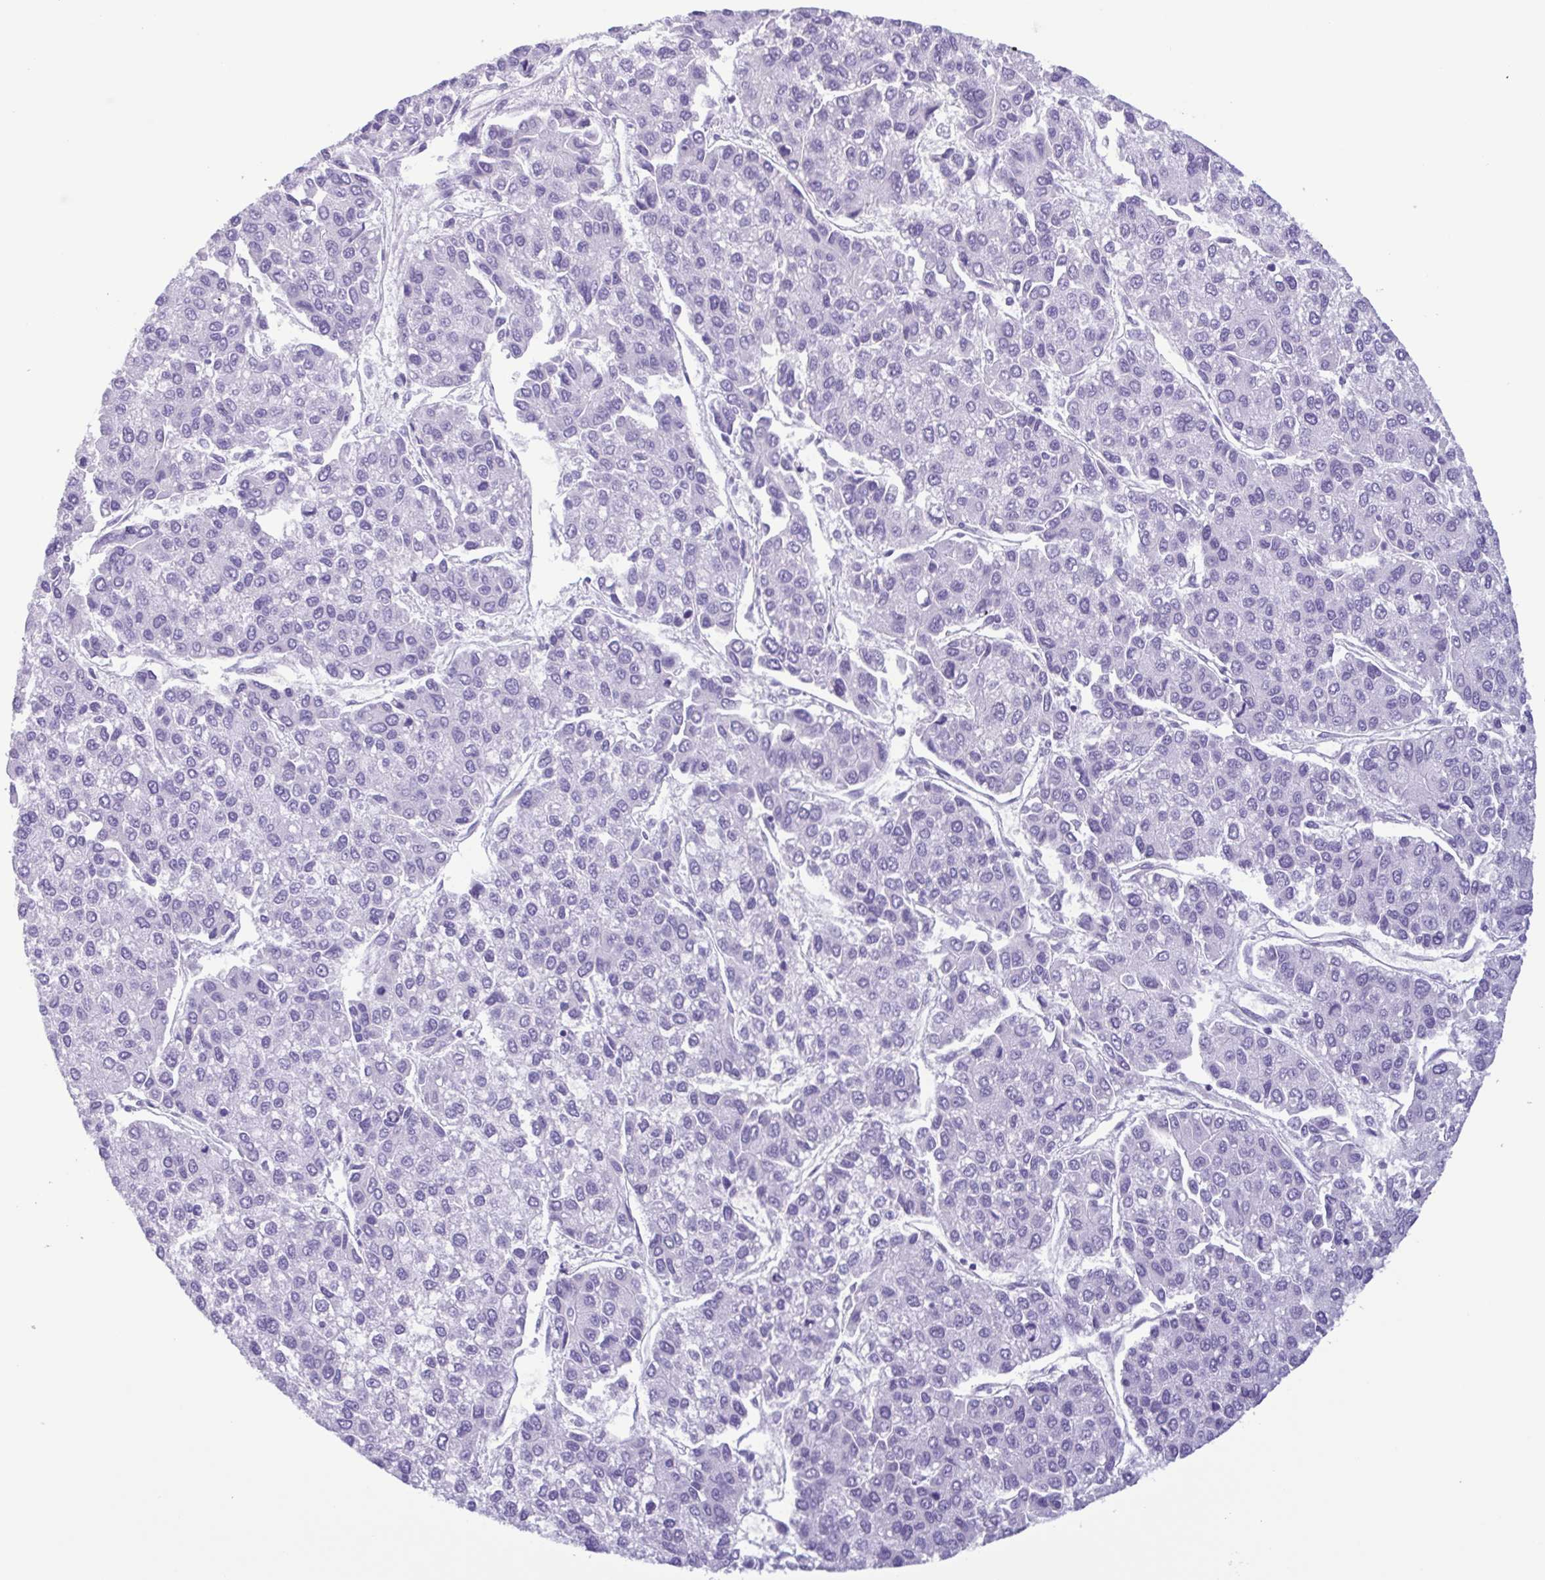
{"staining": {"intensity": "negative", "quantity": "none", "location": "none"}, "tissue": "liver cancer", "cell_type": "Tumor cells", "image_type": "cancer", "snomed": [{"axis": "morphology", "description": "Carcinoma, Hepatocellular, NOS"}, {"axis": "topography", "description": "Liver"}], "caption": "Immunohistochemistry photomicrograph of neoplastic tissue: human liver hepatocellular carcinoma stained with DAB exhibits no significant protein positivity in tumor cells.", "gene": "LTF", "patient": {"sex": "female", "age": 66}}